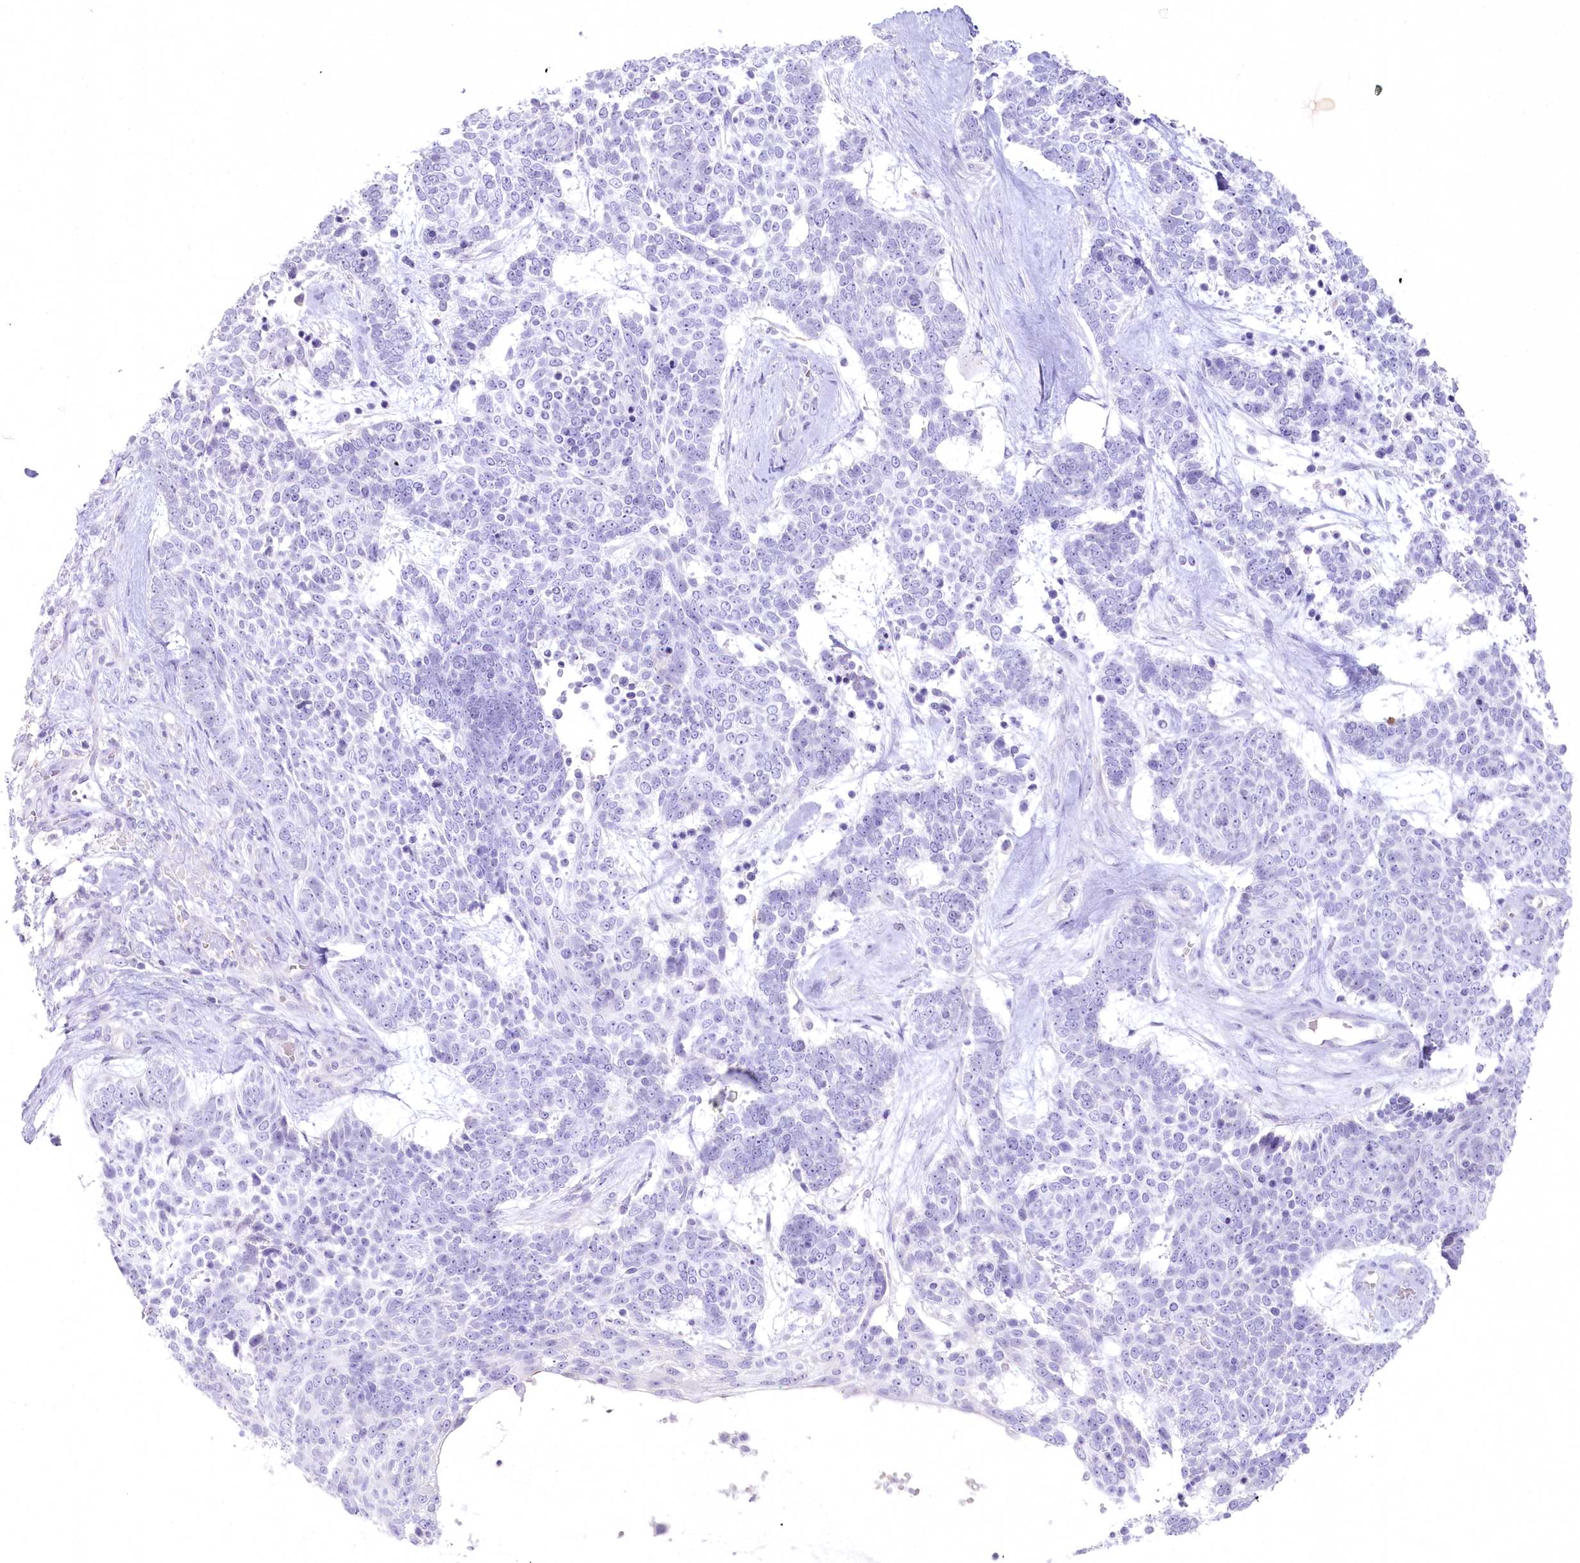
{"staining": {"intensity": "negative", "quantity": "none", "location": "none"}, "tissue": "skin cancer", "cell_type": "Tumor cells", "image_type": "cancer", "snomed": [{"axis": "morphology", "description": "Basal cell carcinoma"}, {"axis": "topography", "description": "Skin"}], "caption": "Immunohistochemistry (IHC) histopathology image of neoplastic tissue: human skin cancer stained with DAB (3,3'-diaminobenzidine) demonstrates no significant protein expression in tumor cells. The staining is performed using DAB (3,3'-diaminobenzidine) brown chromogen with nuclei counter-stained in using hematoxylin.", "gene": "MYOZ1", "patient": {"sex": "female", "age": 81}}